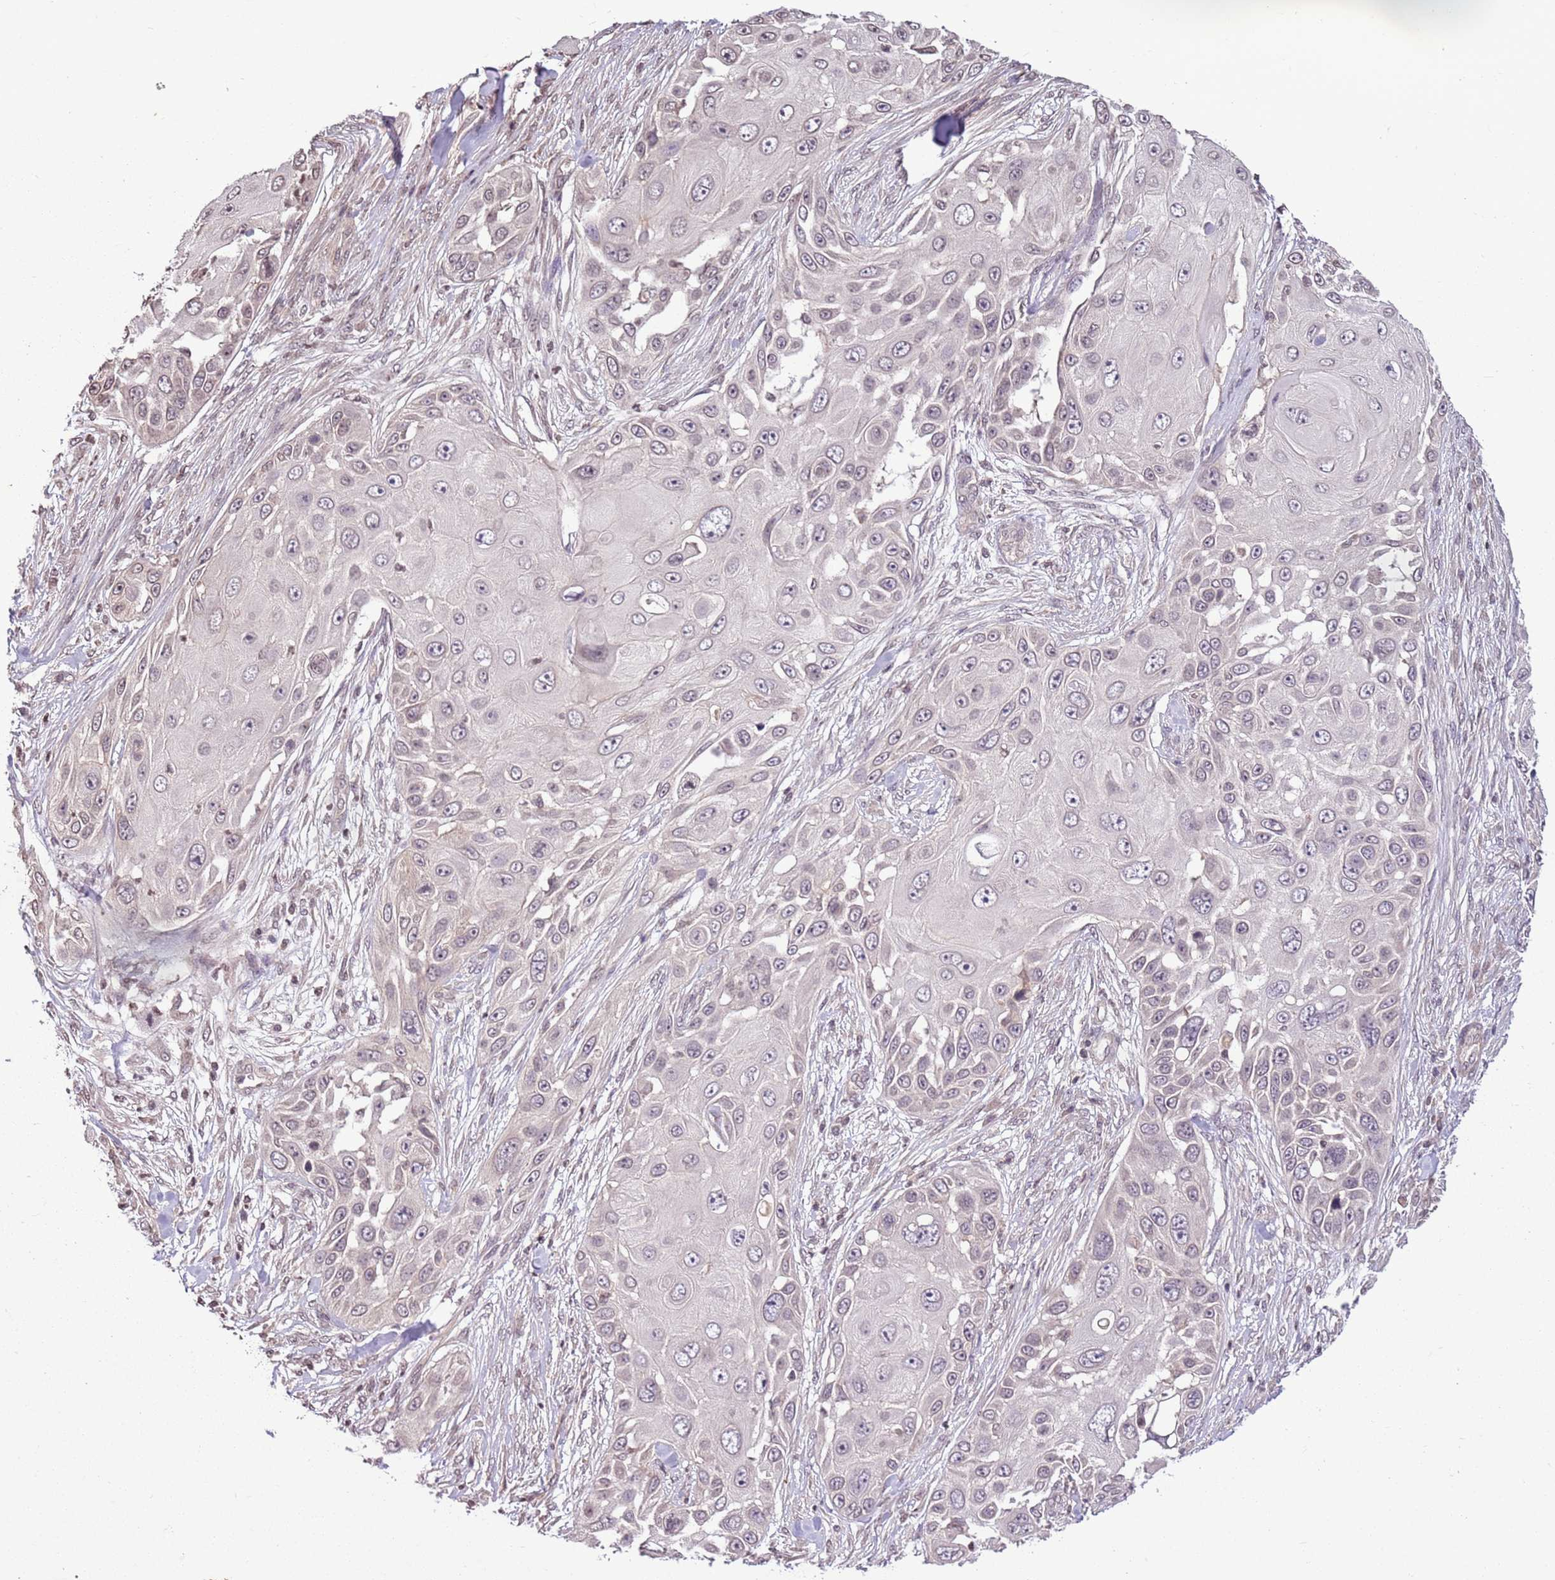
{"staining": {"intensity": "weak", "quantity": "<25%", "location": "cytoplasmic/membranous"}, "tissue": "skin cancer", "cell_type": "Tumor cells", "image_type": "cancer", "snomed": [{"axis": "morphology", "description": "Squamous cell carcinoma, NOS"}, {"axis": "topography", "description": "Skin"}], "caption": "A histopathology image of human skin cancer (squamous cell carcinoma) is negative for staining in tumor cells.", "gene": "CAPN9", "patient": {"sex": "female", "age": 44}}